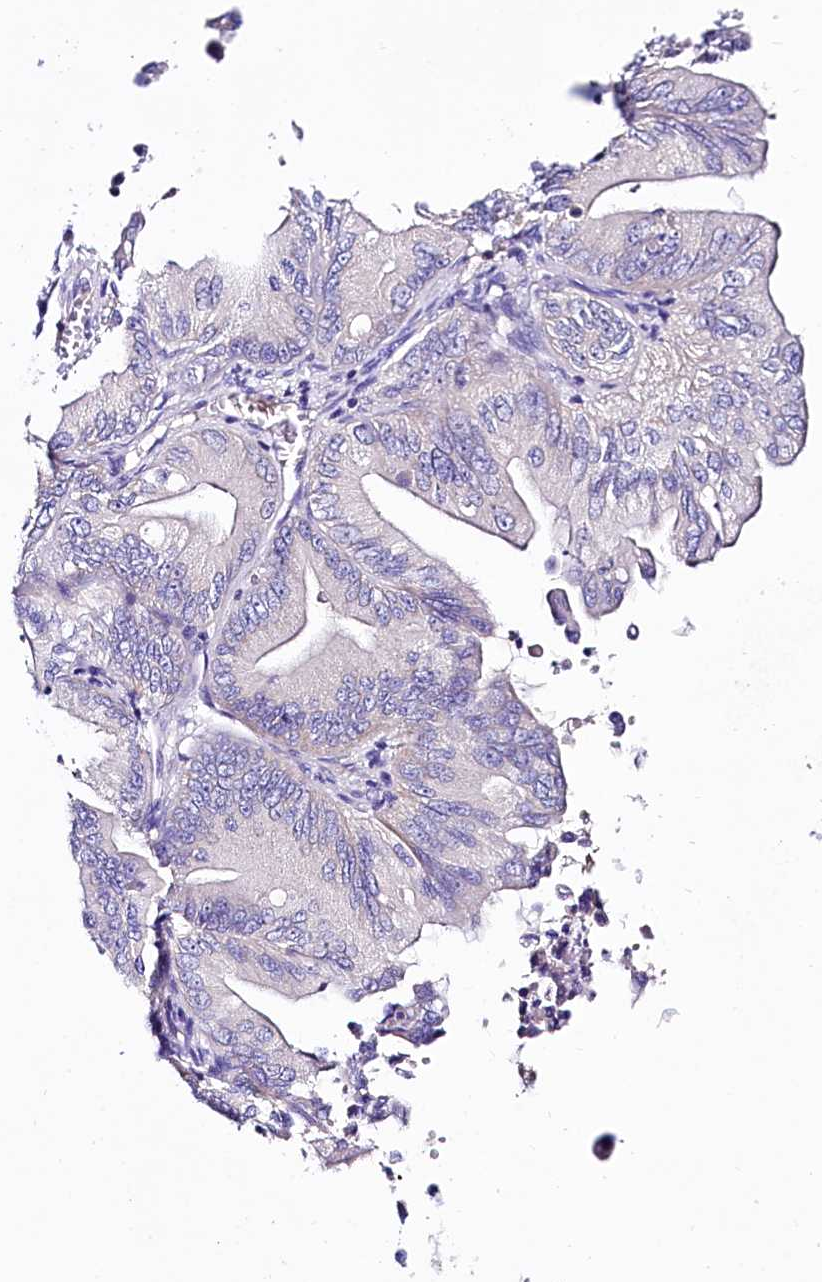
{"staining": {"intensity": "negative", "quantity": "none", "location": "none"}, "tissue": "ovarian cancer", "cell_type": "Tumor cells", "image_type": "cancer", "snomed": [{"axis": "morphology", "description": "Cystadenocarcinoma, mucinous, NOS"}, {"axis": "topography", "description": "Ovary"}], "caption": "IHC micrograph of mucinous cystadenocarcinoma (ovarian) stained for a protein (brown), which reveals no staining in tumor cells.", "gene": "ABHD5", "patient": {"sex": "female", "age": 71}}